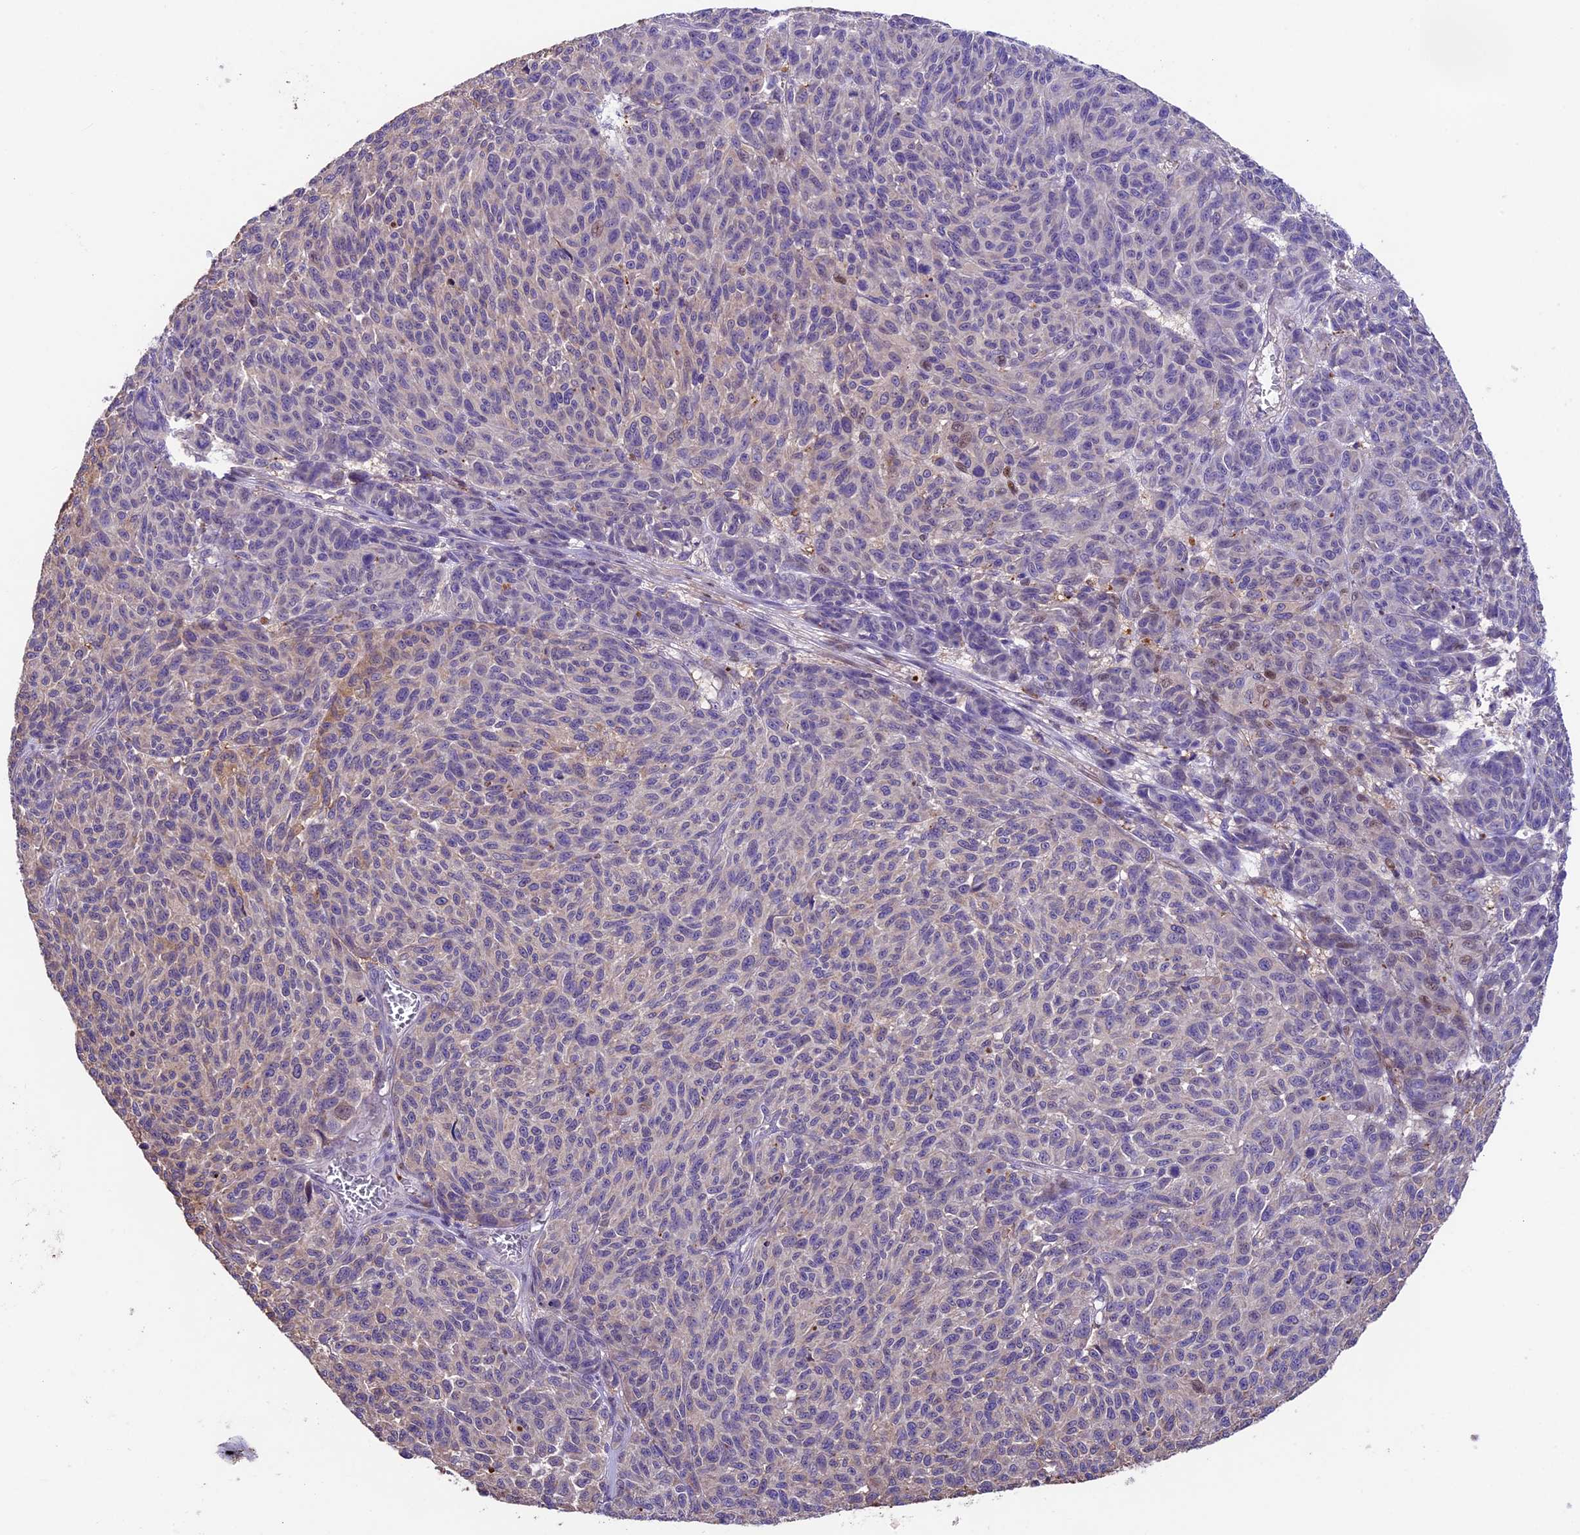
{"staining": {"intensity": "weak", "quantity": "<25%", "location": "cytoplasmic/membranous,nuclear"}, "tissue": "melanoma", "cell_type": "Tumor cells", "image_type": "cancer", "snomed": [{"axis": "morphology", "description": "Malignant melanoma, NOS"}, {"axis": "topography", "description": "Skin"}], "caption": "Immunohistochemistry (IHC) micrograph of malignant melanoma stained for a protein (brown), which demonstrates no expression in tumor cells. (DAB (3,3'-diaminobenzidine) immunohistochemistry (IHC) with hematoxylin counter stain).", "gene": "SBNO2", "patient": {"sex": "male", "age": 49}}